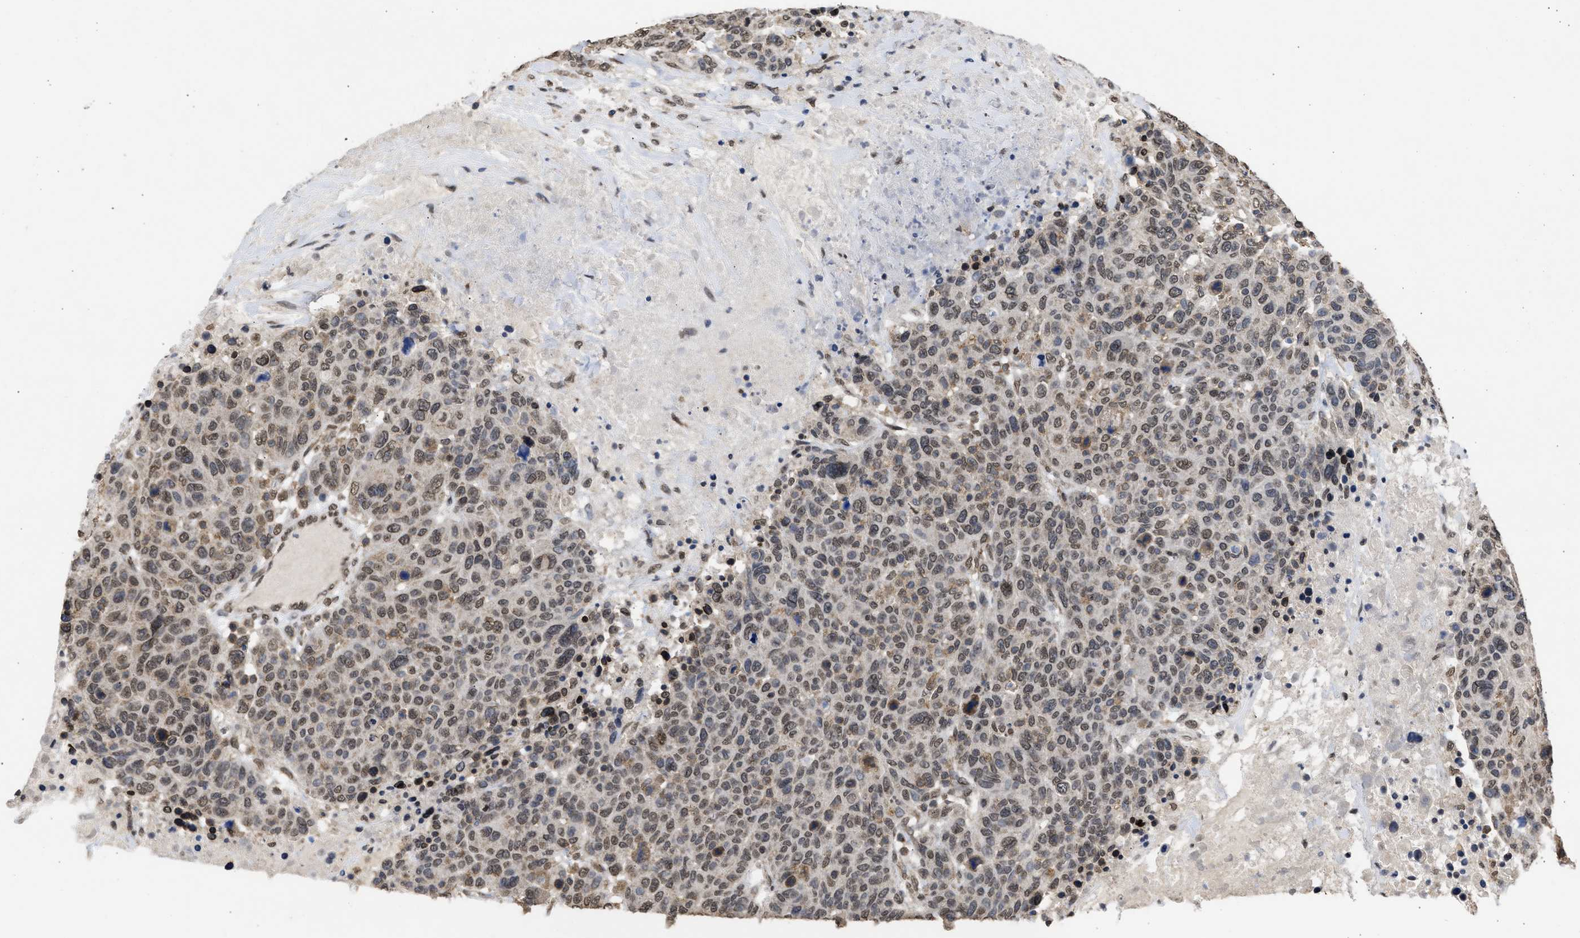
{"staining": {"intensity": "weak", "quantity": "25%-75%", "location": "cytoplasmic/membranous"}, "tissue": "breast cancer", "cell_type": "Tumor cells", "image_type": "cancer", "snomed": [{"axis": "morphology", "description": "Duct carcinoma"}, {"axis": "topography", "description": "Breast"}], "caption": "The immunohistochemical stain shows weak cytoplasmic/membranous positivity in tumor cells of breast cancer (intraductal carcinoma) tissue.", "gene": "NUP35", "patient": {"sex": "female", "age": 37}}